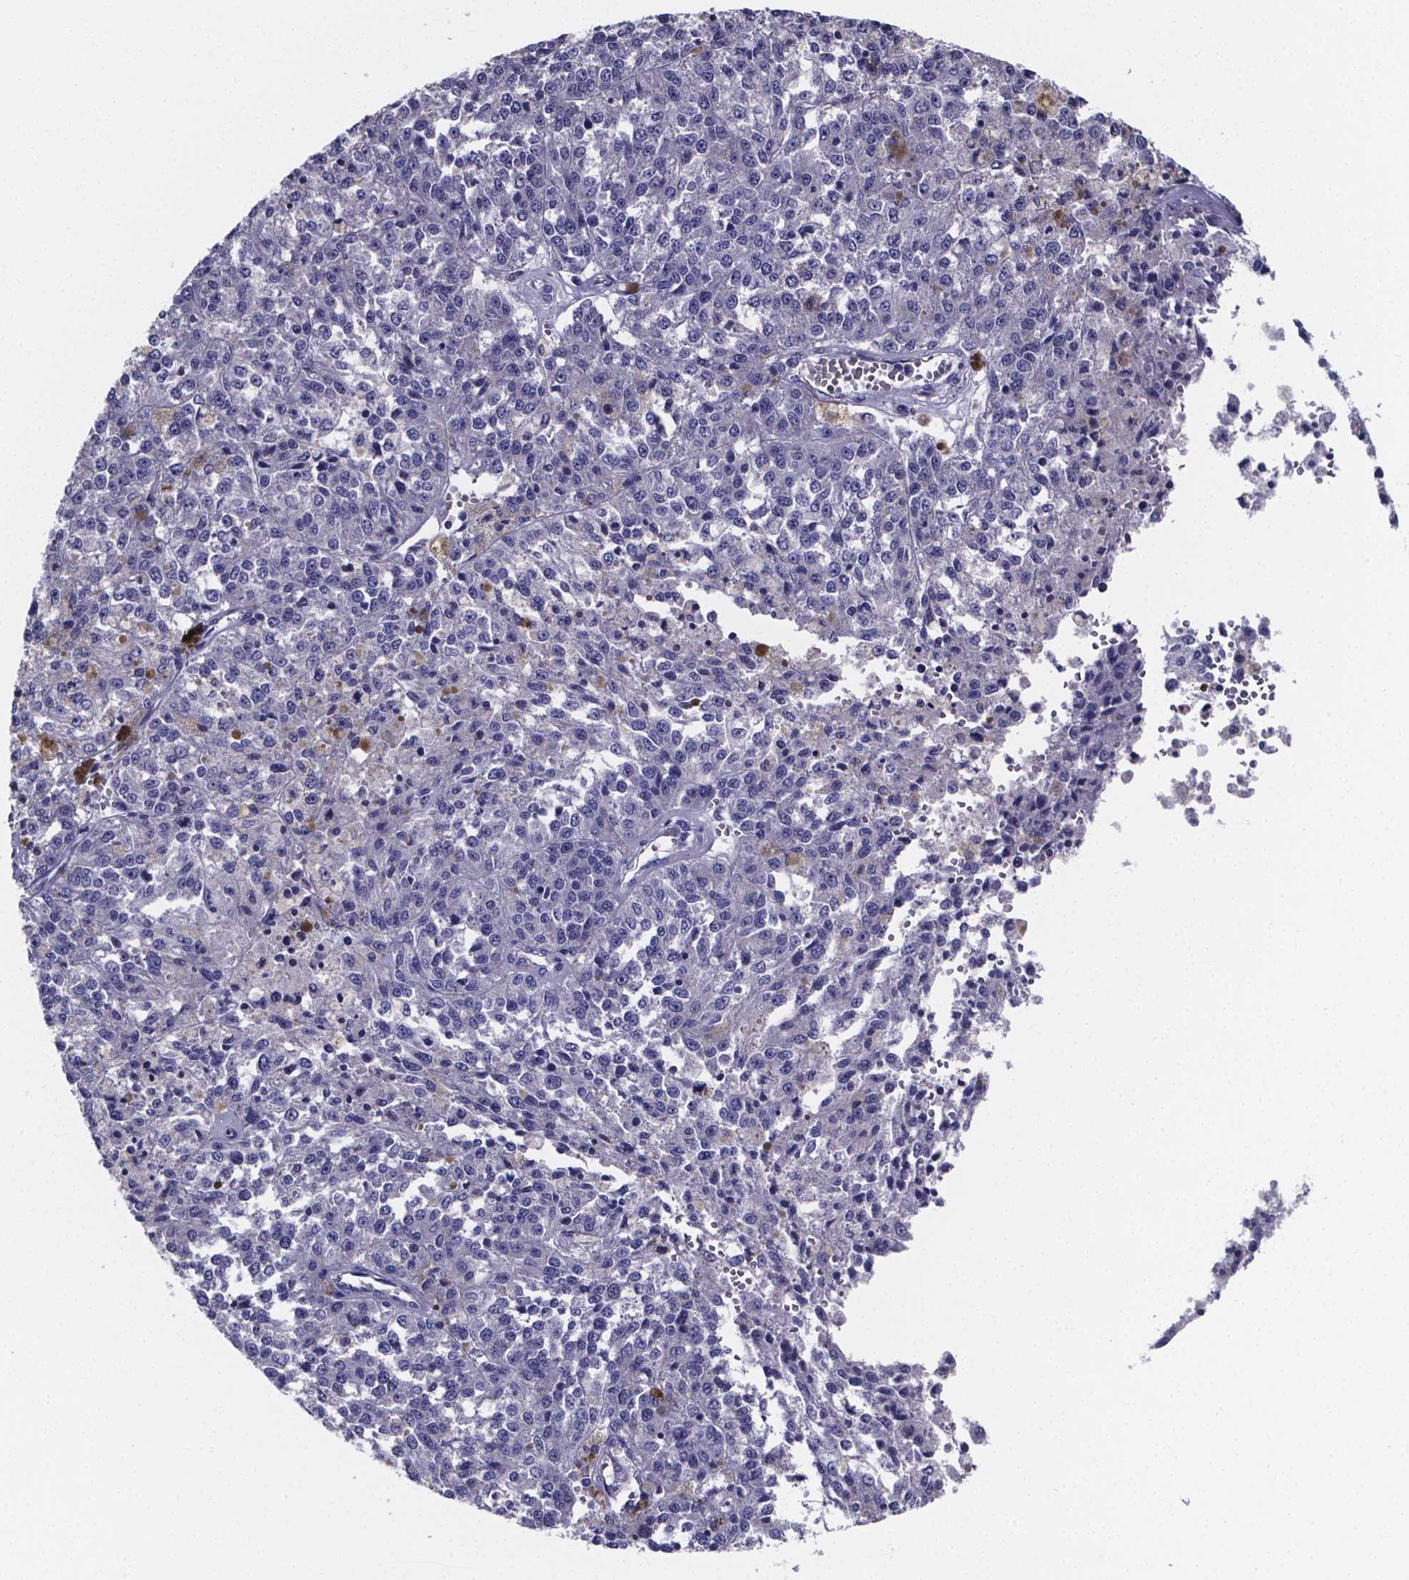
{"staining": {"intensity": "negative", "quantity": "none", "location": "none"}, "tissue": "melanoma", "cell_type": "Tumor cells", "image_type": "cancer", "snomed": [{"axis": "morphology", "description": "Malignant melanoma, Metastatic site"}, {"axis": "topography", "description": "Lymph node"}], "caption": "Image shows no significant protein staining in tumor cells of melanoma.", "gene": "SFRP4", "patient": {"sex": "female", "age": 64}}